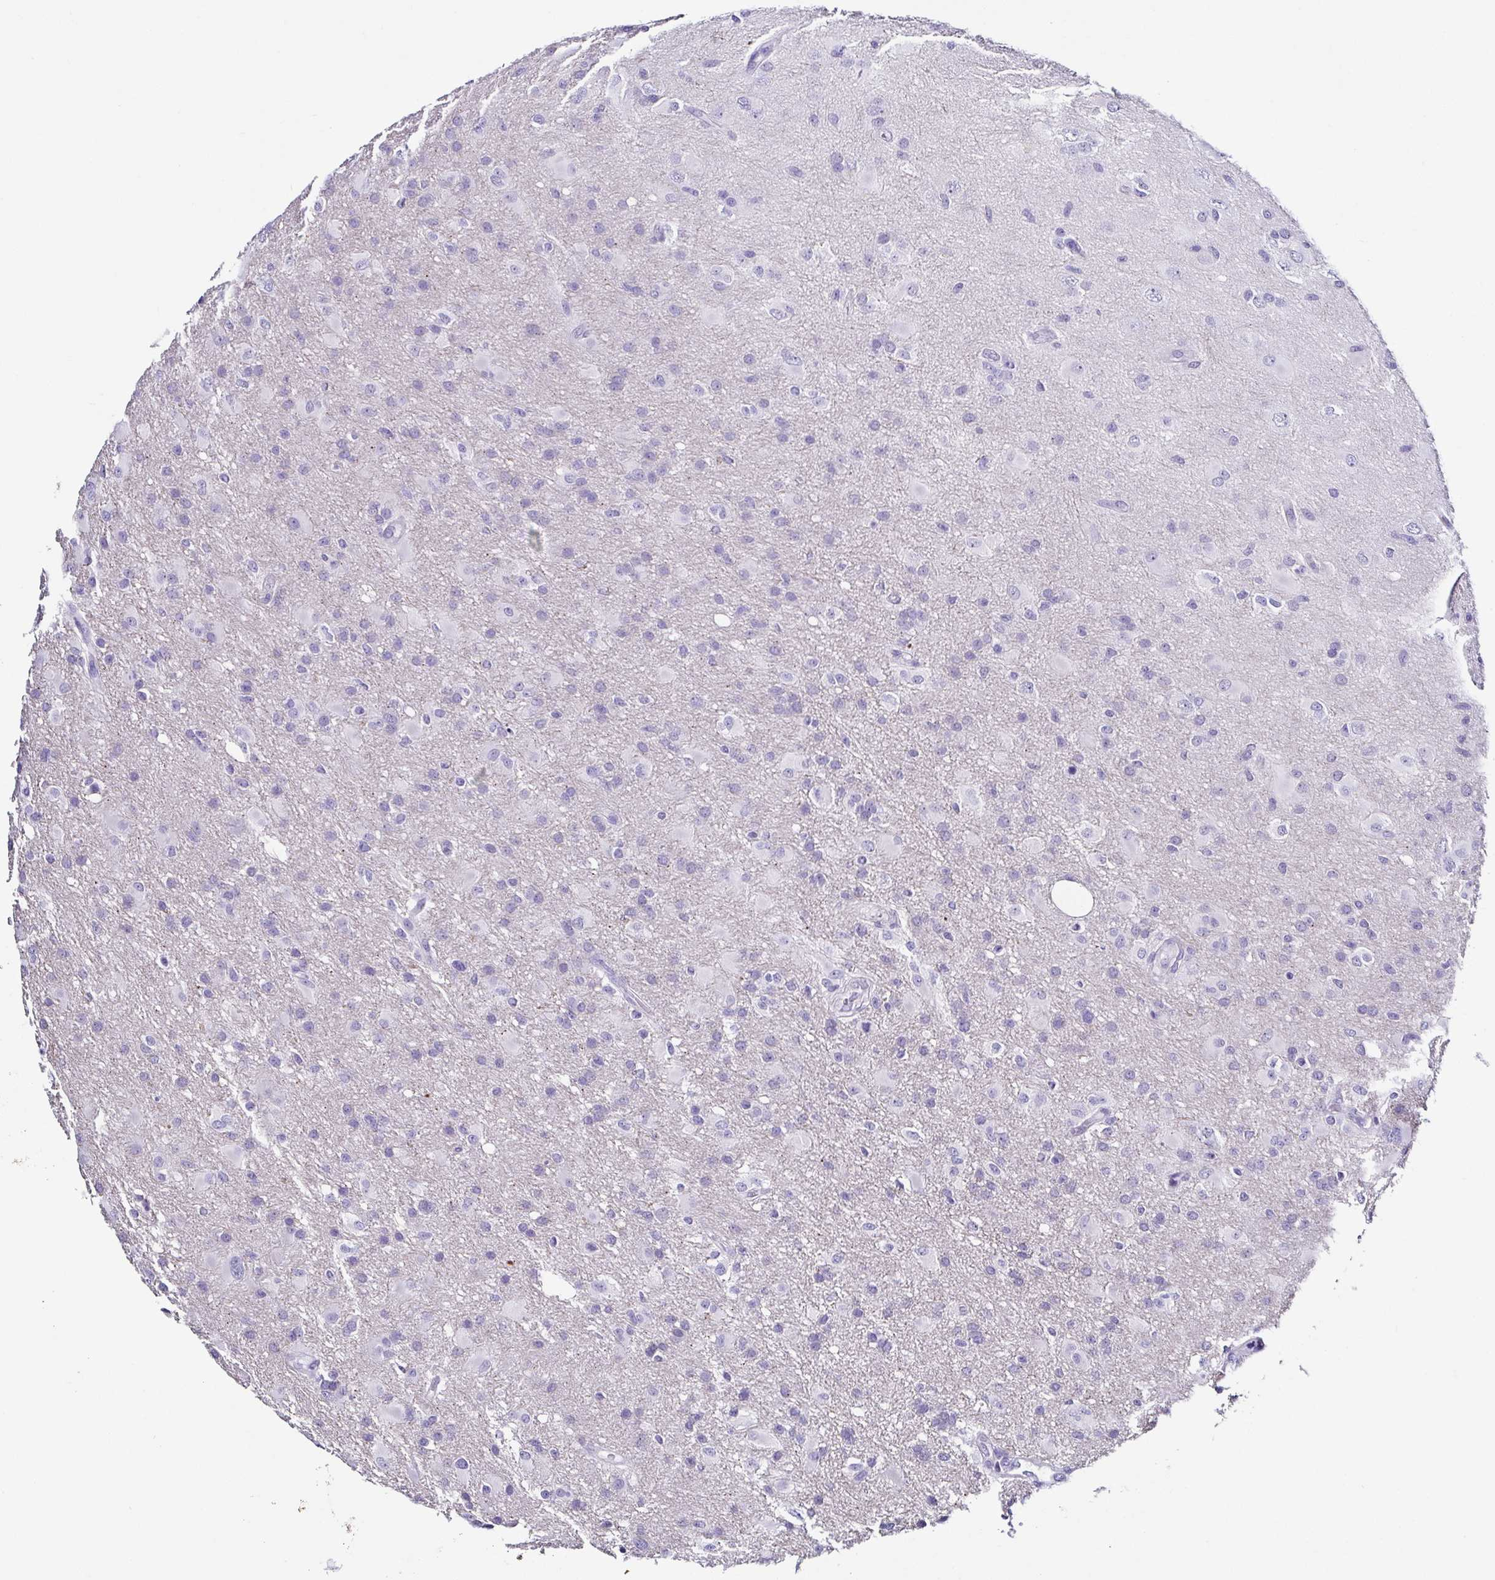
{"staining": {"intensity": "negative", "quantity": "none", "location": "none"}, "tissue": "glioma", "cell_type": "Tumor cells", "image_type": "cancer", "snomed": [{"axis": "morphology", "description": "Glioma, malignant, High grade"}, {"axis": "topography", "description": "Brain"}], "caption": "Immunohistochemistry photomicrograph of human malignant high-grade glioma stained for a protein (brown), which reveals no staining in tumor cells. (Stains: DAB (3,3'-diaminobenzidine) IHC with hematoxylin counter stain, Microscopy: brightfield microscopy at high magnification).", "gene": "TNNT2", "patient": {"sex": "male", "age": 53}}